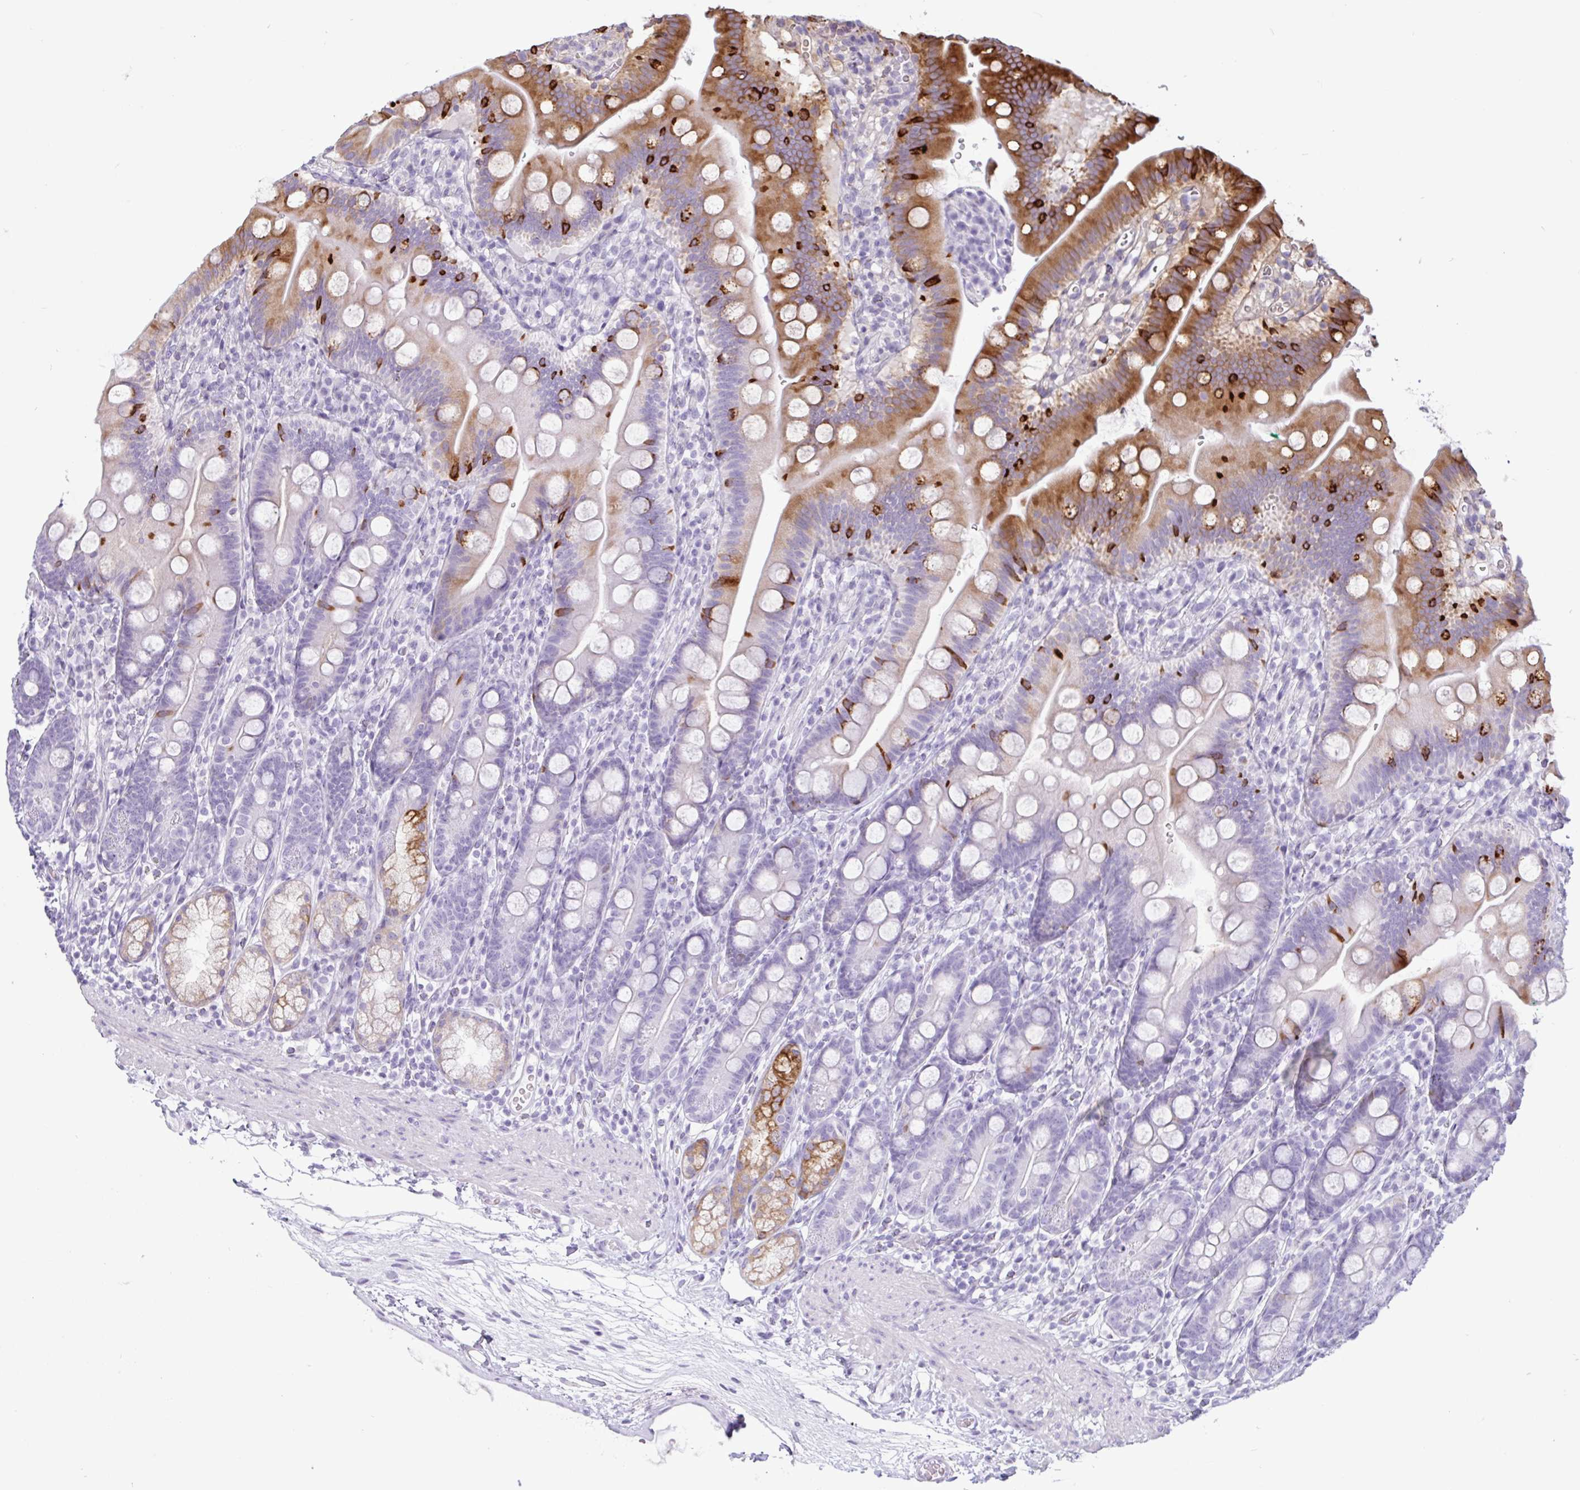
{"staining": {"intensity": "strong", "quantity": "25%-75%", "location": "cytoplasmic/membranous"}, "tissue": "duodenum", "cell_type": "Glandular cells", "image_type": "normal", "snomed": [{"axis": "morphology", "description": "Normal tissue, NOS"}, {"axis": "topography", "description": "Duodenum"}], "caption": "Duodenum stained for a protein (brown) displays strong cytoplasmic/membranous positive expression in about 25%-75% of glandular cells.", "gene": "CTSE", "patient": {"sex": "female", "age": 67}}